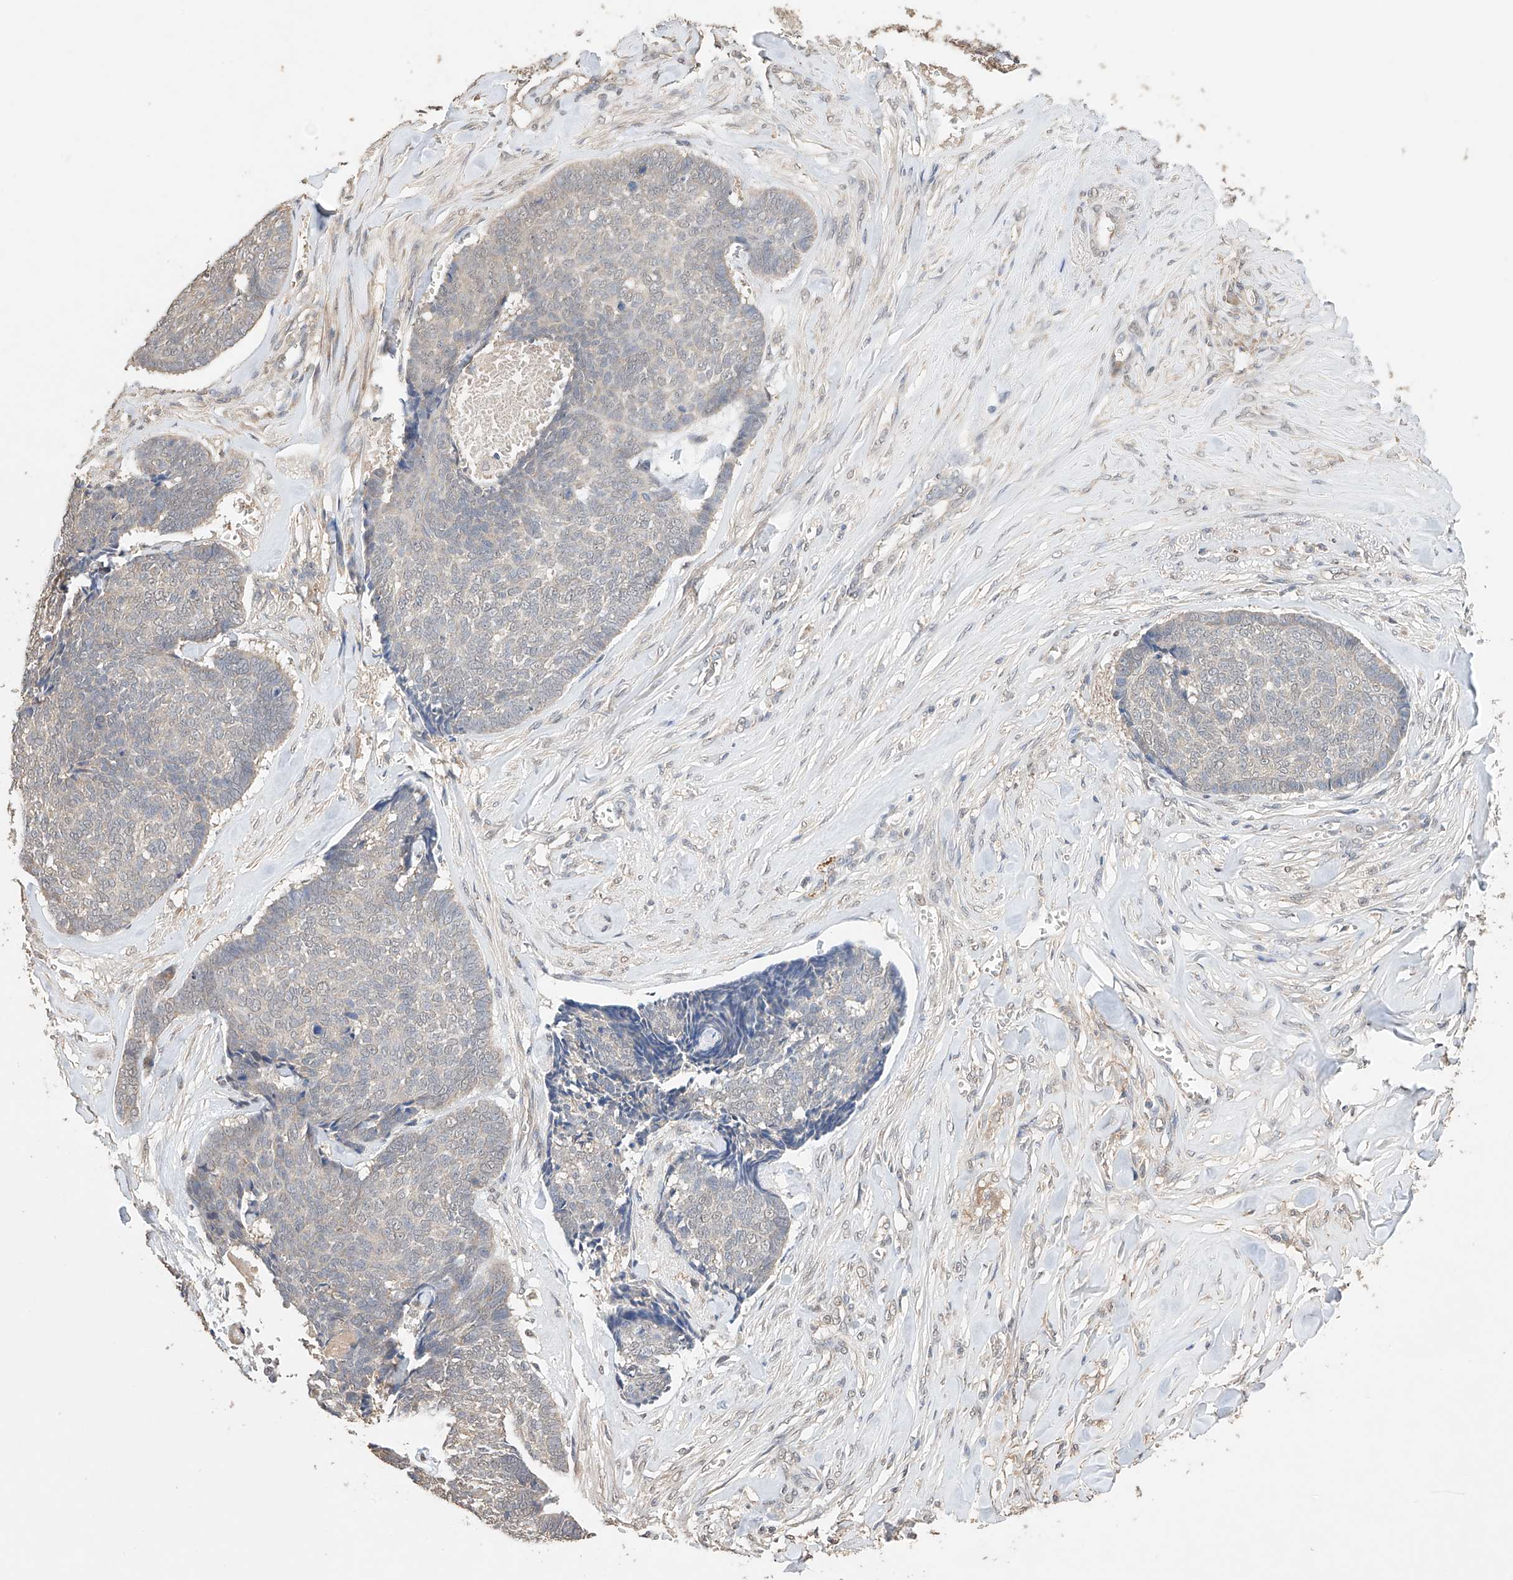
{"staining": {"intensity": "negative", "quantity": "none", "location": "none"}, "tissue": "skin cancer", "cell_type": "Tumor cells", "image_type": "cancer", "snomed": [{"axis": "morphology", "description": "Basal cell carcinoma"}, {"axis": "topography", "description": "Skin"}], "caption": "A high-resolution photomicrograph shows immunohistochemistry staining of skin cancer, which reveals no significant expression in tumor cells. The staining was performed using DAB to visualize the protein expression in brown, while the nuclei were stained in blue with hematoxylin (Magnification: 20x).", "gene": "ZFHX2", "patient": {"sex": "male", "age": 84}}